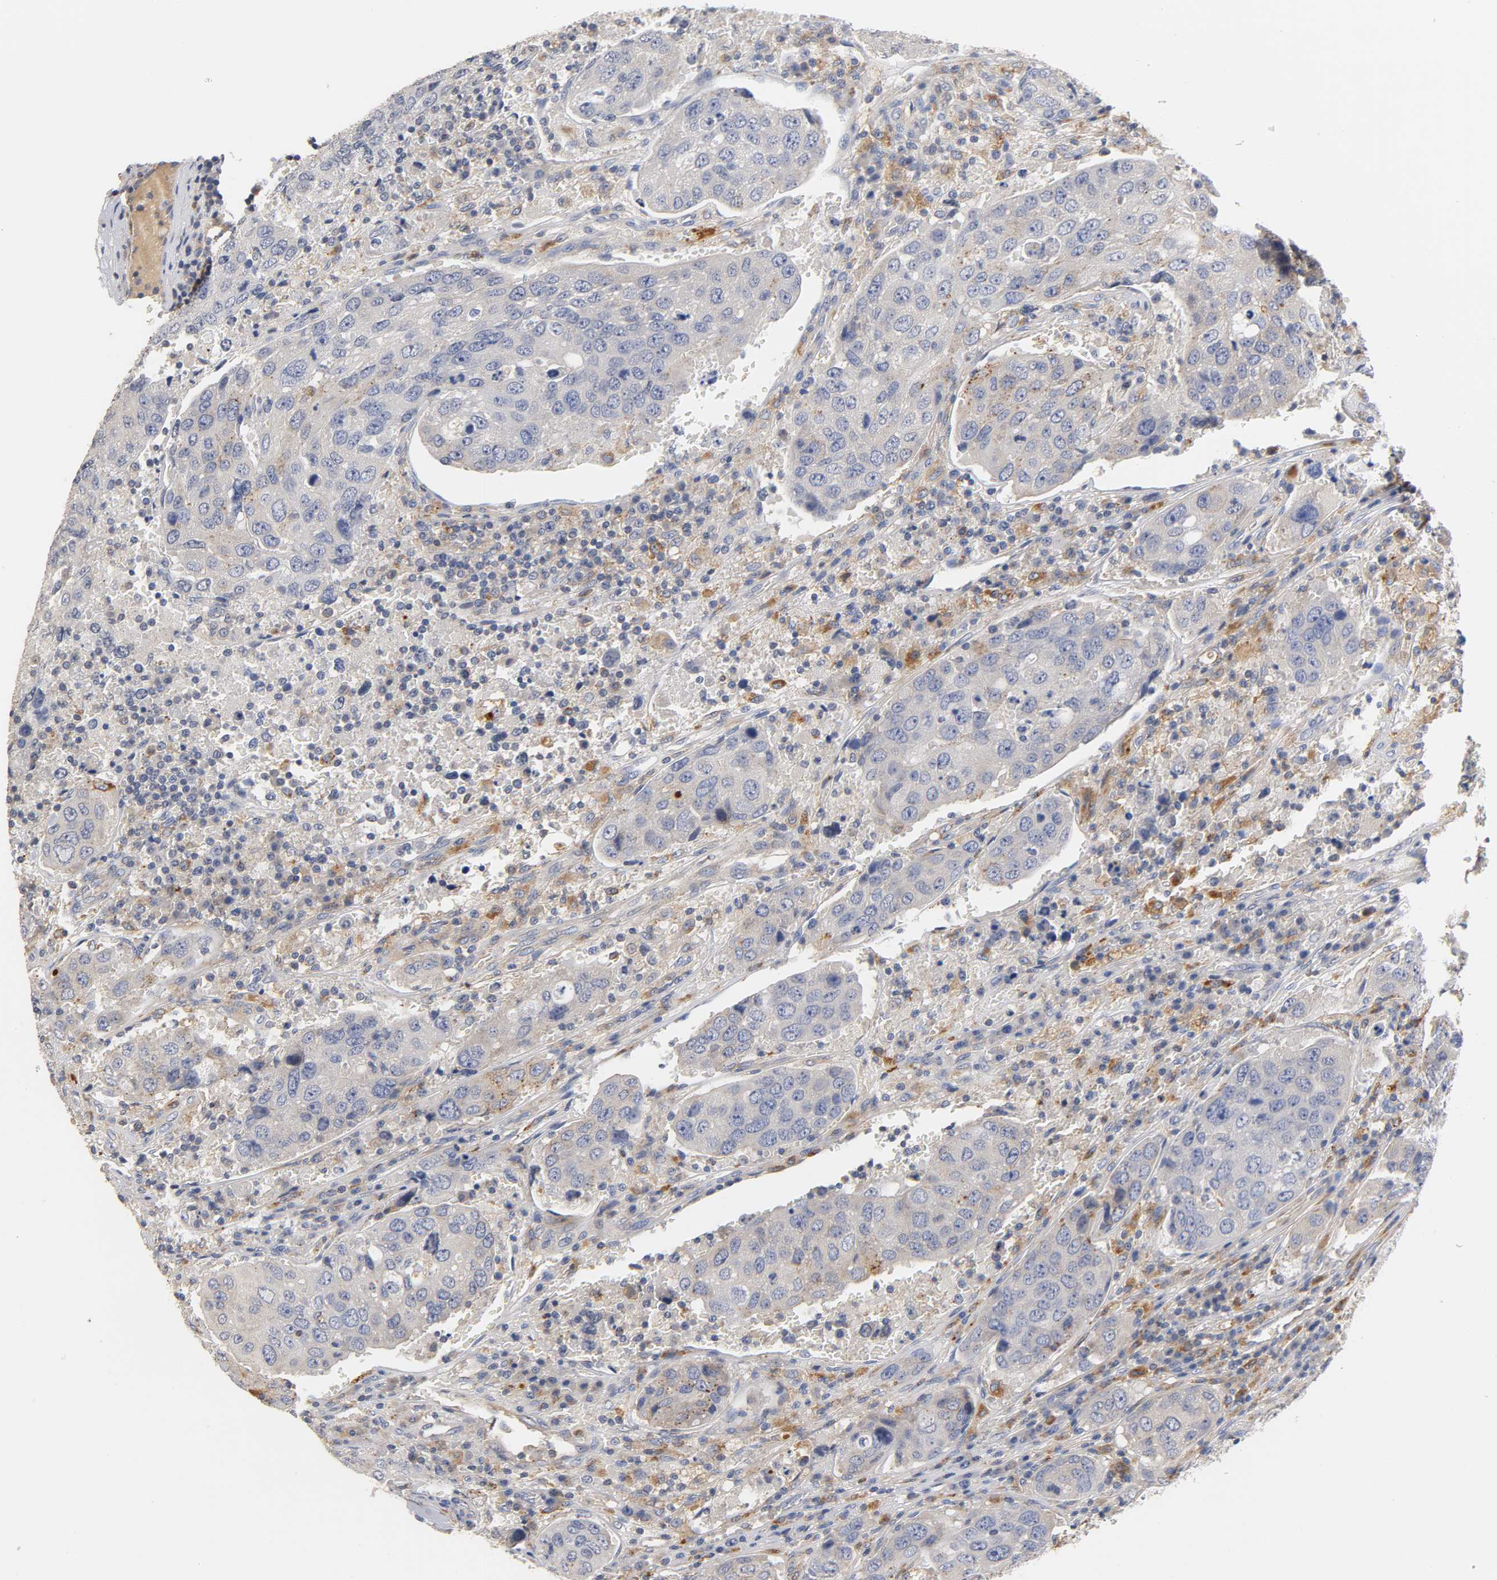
{"staining": {"intensity": "negative", "quantity": "none", "location": "none"}, "tissue": "urothelial cancer", "cell_type": "Tumor cells", "image_type": "cancer", "snomed": [{"axis": "morphology", "description": "Urothelial carcinoma, High grade"}, {"axis": "topography", "description": "Lymph node"}, {"axis": "topography", "description": "Urinary bladder"}], "caption": "There is no significant expression in tumor cells of urothelial cancer.", "gene": "SEMA5A", "patient": {"sex": "male", "age": 51}}